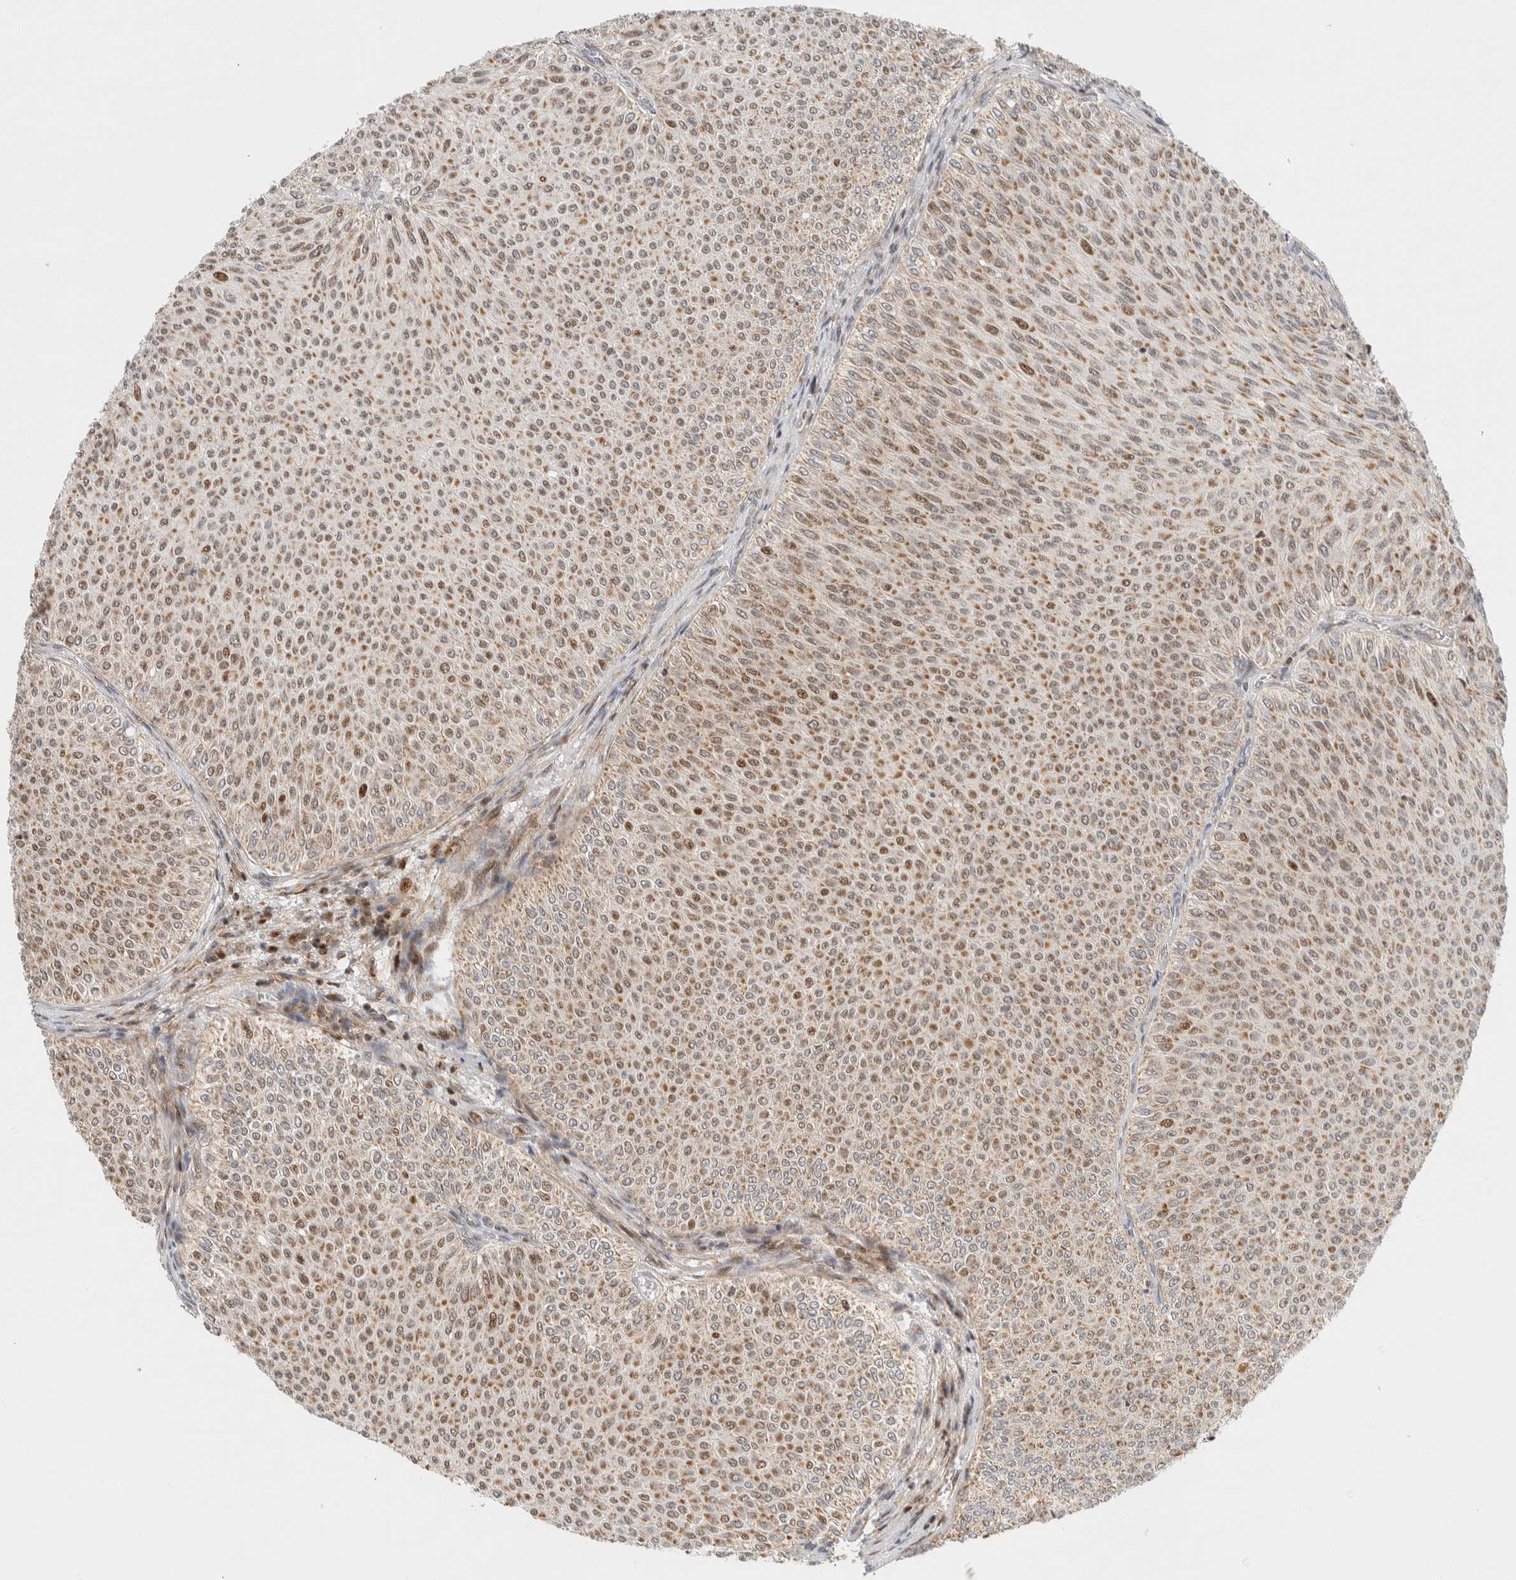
{"staining": {"intensity": "moderate", "quantity": ">75%", "location": "cytoplasmic/membranous,nuclear"}, "tissue": "urothelial cancer", "cell_type": "Tumor cells", "image_type": "cancer", "snomed": [{"axis": "morphology", "description": "Urothelial carcinoma, Low grade"}, {"axis": "topography", "description": "Urinary bladder"}], "caption": "An image of low-grade urothelial carcinoma stained for a protein displays moderate cytoplasmic/membranous and nuclear brown staining in tumor cells.", "gene": "TSPAN32", "patient": {"sex": "male", "age": 78}}